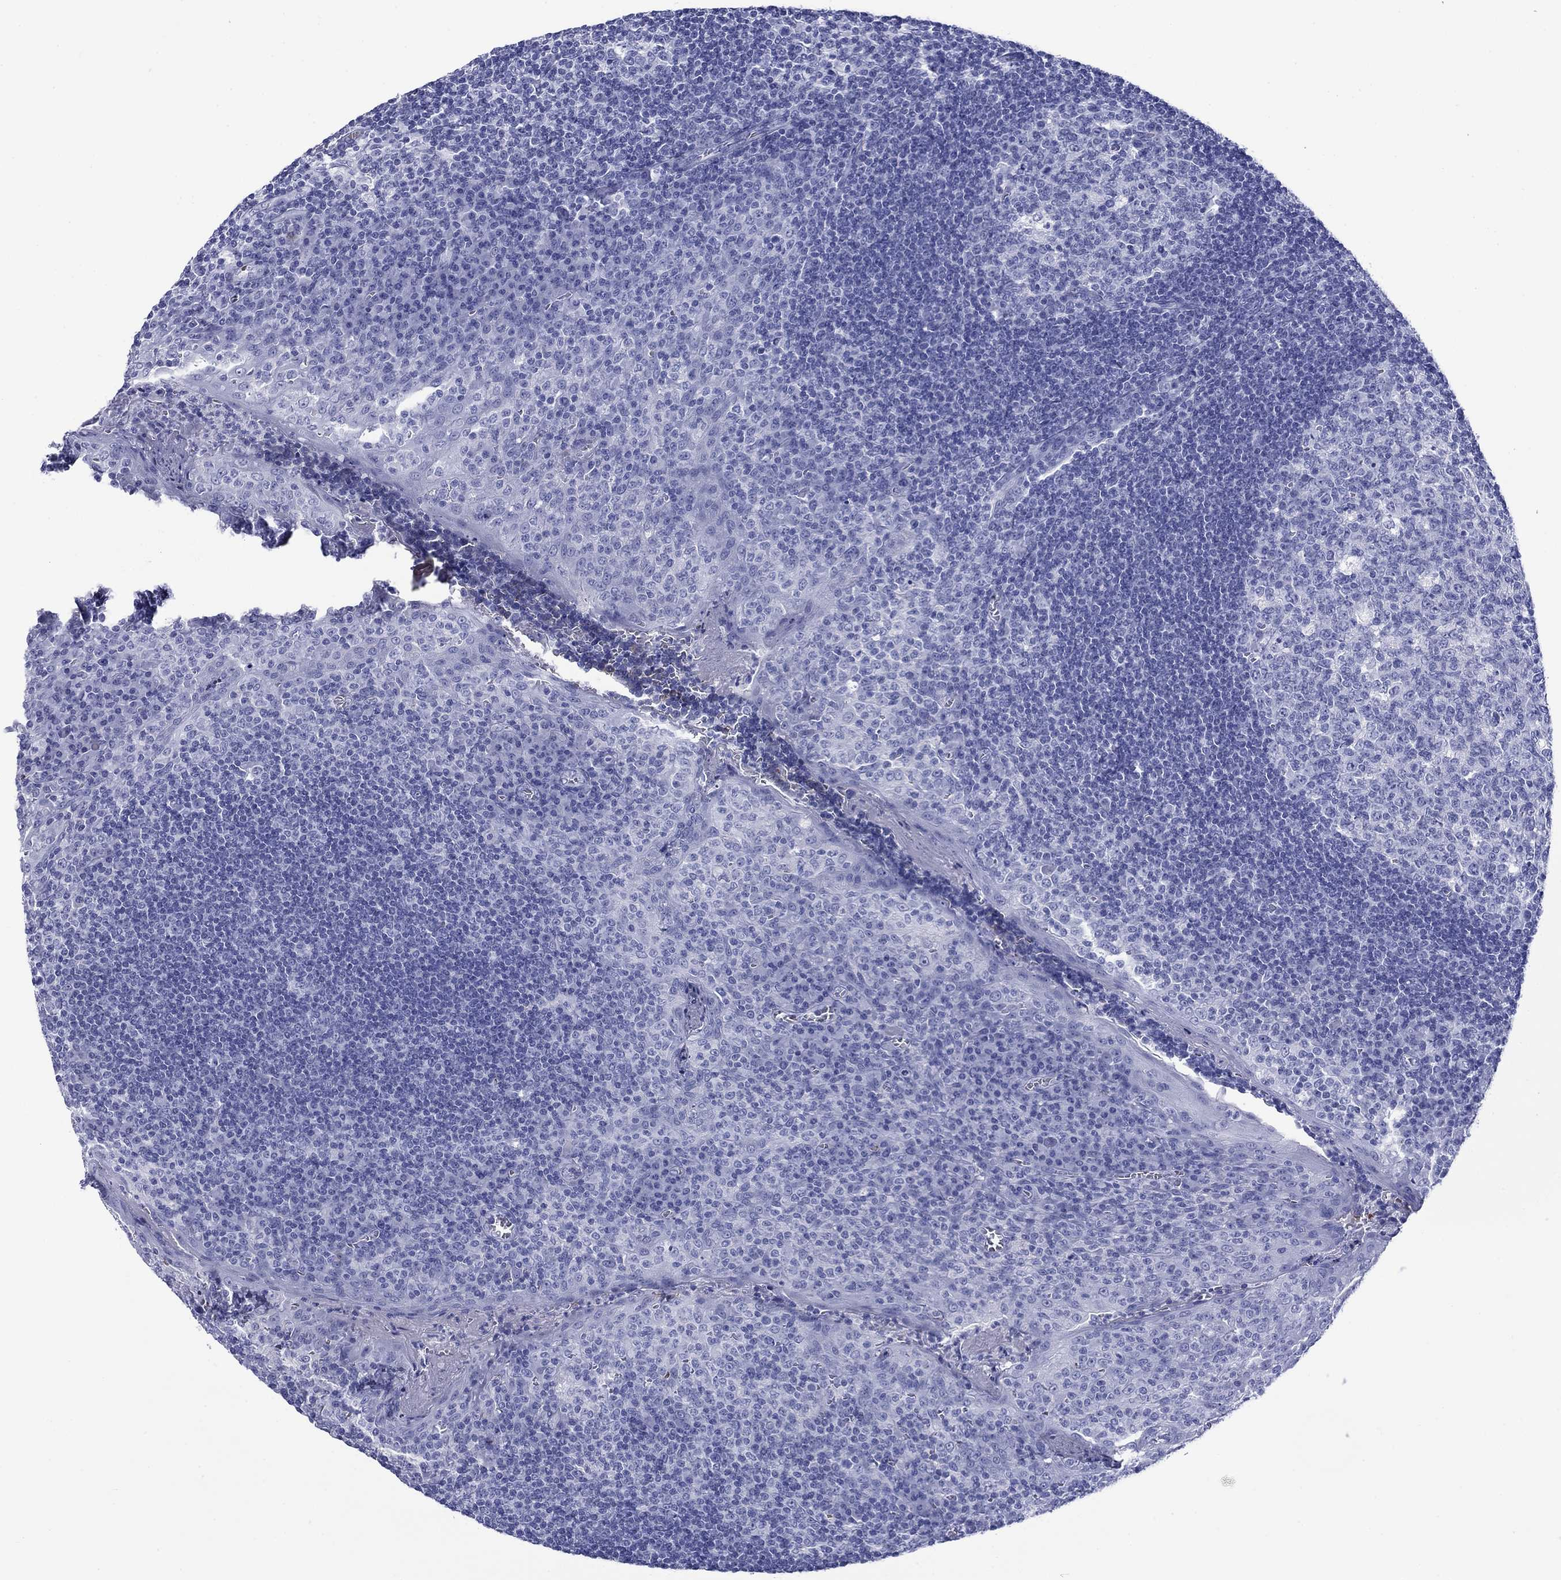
{"staining": {"intensity": "negative", "quantity": "none", "location": "none"}, "tissue": "tonsil", "cell_type": "Germinal center cells", "image_type": "normal", "snomed": [{"axis": "morphology", "description": "Normal tissue, NOS"}, {"axis": "topography", "description": "Tonsil"}], "caption": "Germinal center cells are negative for protein expression in benign human tonsil. Brightfield microscopy of IHC stained with DAB (brown) and hematoxylin (blue), captured at high magnification.", "gene": "ROM1", "patient": {"sex": "female", "age": 13}}